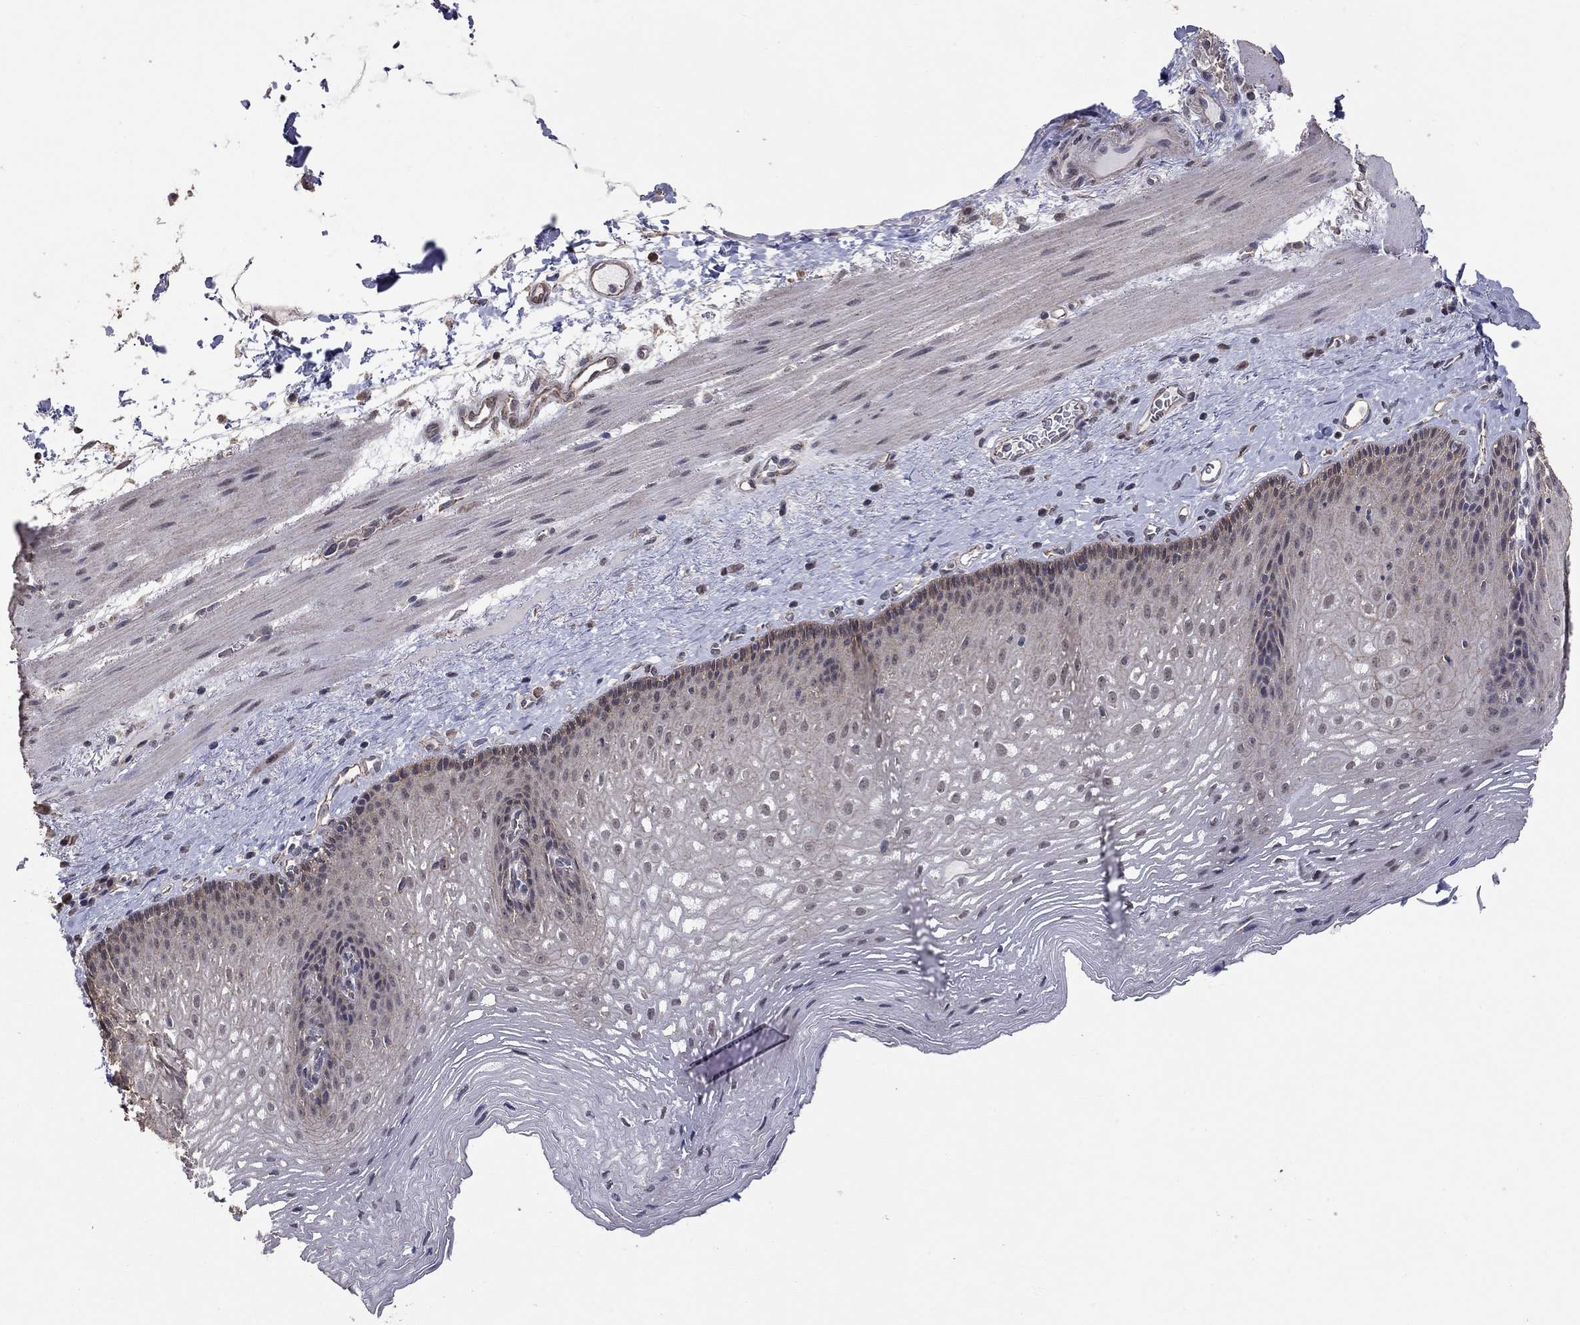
{"staining": {"intensity": "weak", "quantity": "<25%", "location": "nuclear"}, "tissue": "esophagus", "cell_type": "Squamous epithelial cells", "image_type": "normal", "snomed": [{"axis": "morphology", "description": "Normal tissue, NOS"}, {"axis": "topography", "description": "Esophagus"}], "caption": "High magnification brightfield microscopy of unremarkable esophagus stained with DAB (3,3'-diaminobenzidine) (brown) and counterstained with hematoxylin (blue): squamous epithelial cells show no significant staining. The staining is performed using DAB brown chromogen with nuclei counter-stained in using hematoxylin.", "gene": "ANKRA2", "patient": {"sex": "male", "age": 76}}